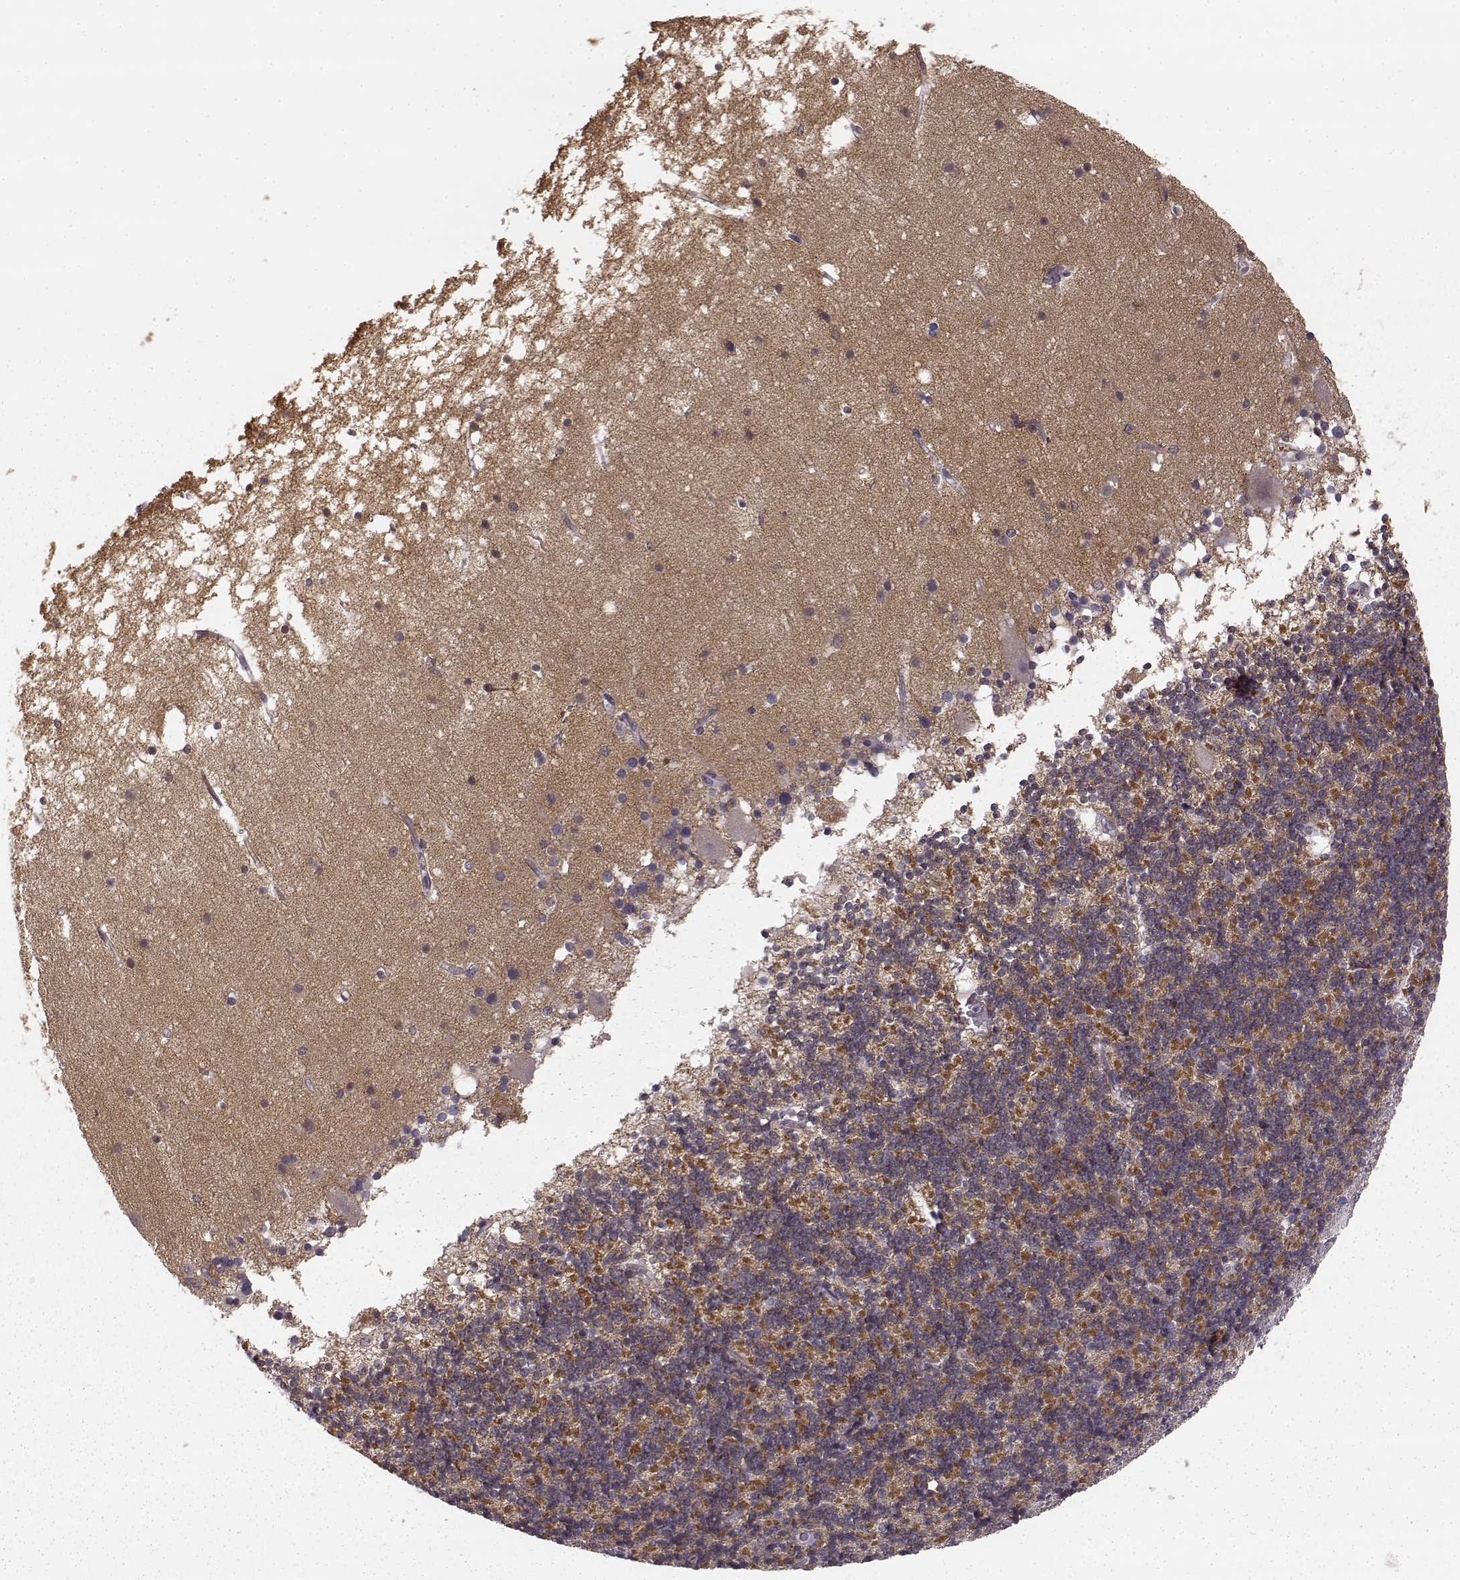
{"staining": {"intensity": "moderate", "quantity": "<25%", "location": "cytoplasmic/membranous"}, "tissue": "cerebellum", "cell_type": "Cells in granular layer", "image_type": "normal", "snomed": [{"axis": "morphology", "description": "Normal tissue, NOS"}, {"axis": "topography", "description": "Cerebellum"}], "caption": "Immunohistochemical staining of normal human cerebellum shows low levels of moderate cytoplasmic/membranous staining in approximately <25% of cells in granular layer. The staining was performed using DAB to visualize the protein expression in brown, while the nuclei were stained in blue with hematoxylin (Magnification: 20x).", "gene": "PRKCE", "patient": {"sex": "male", "age": 70}}